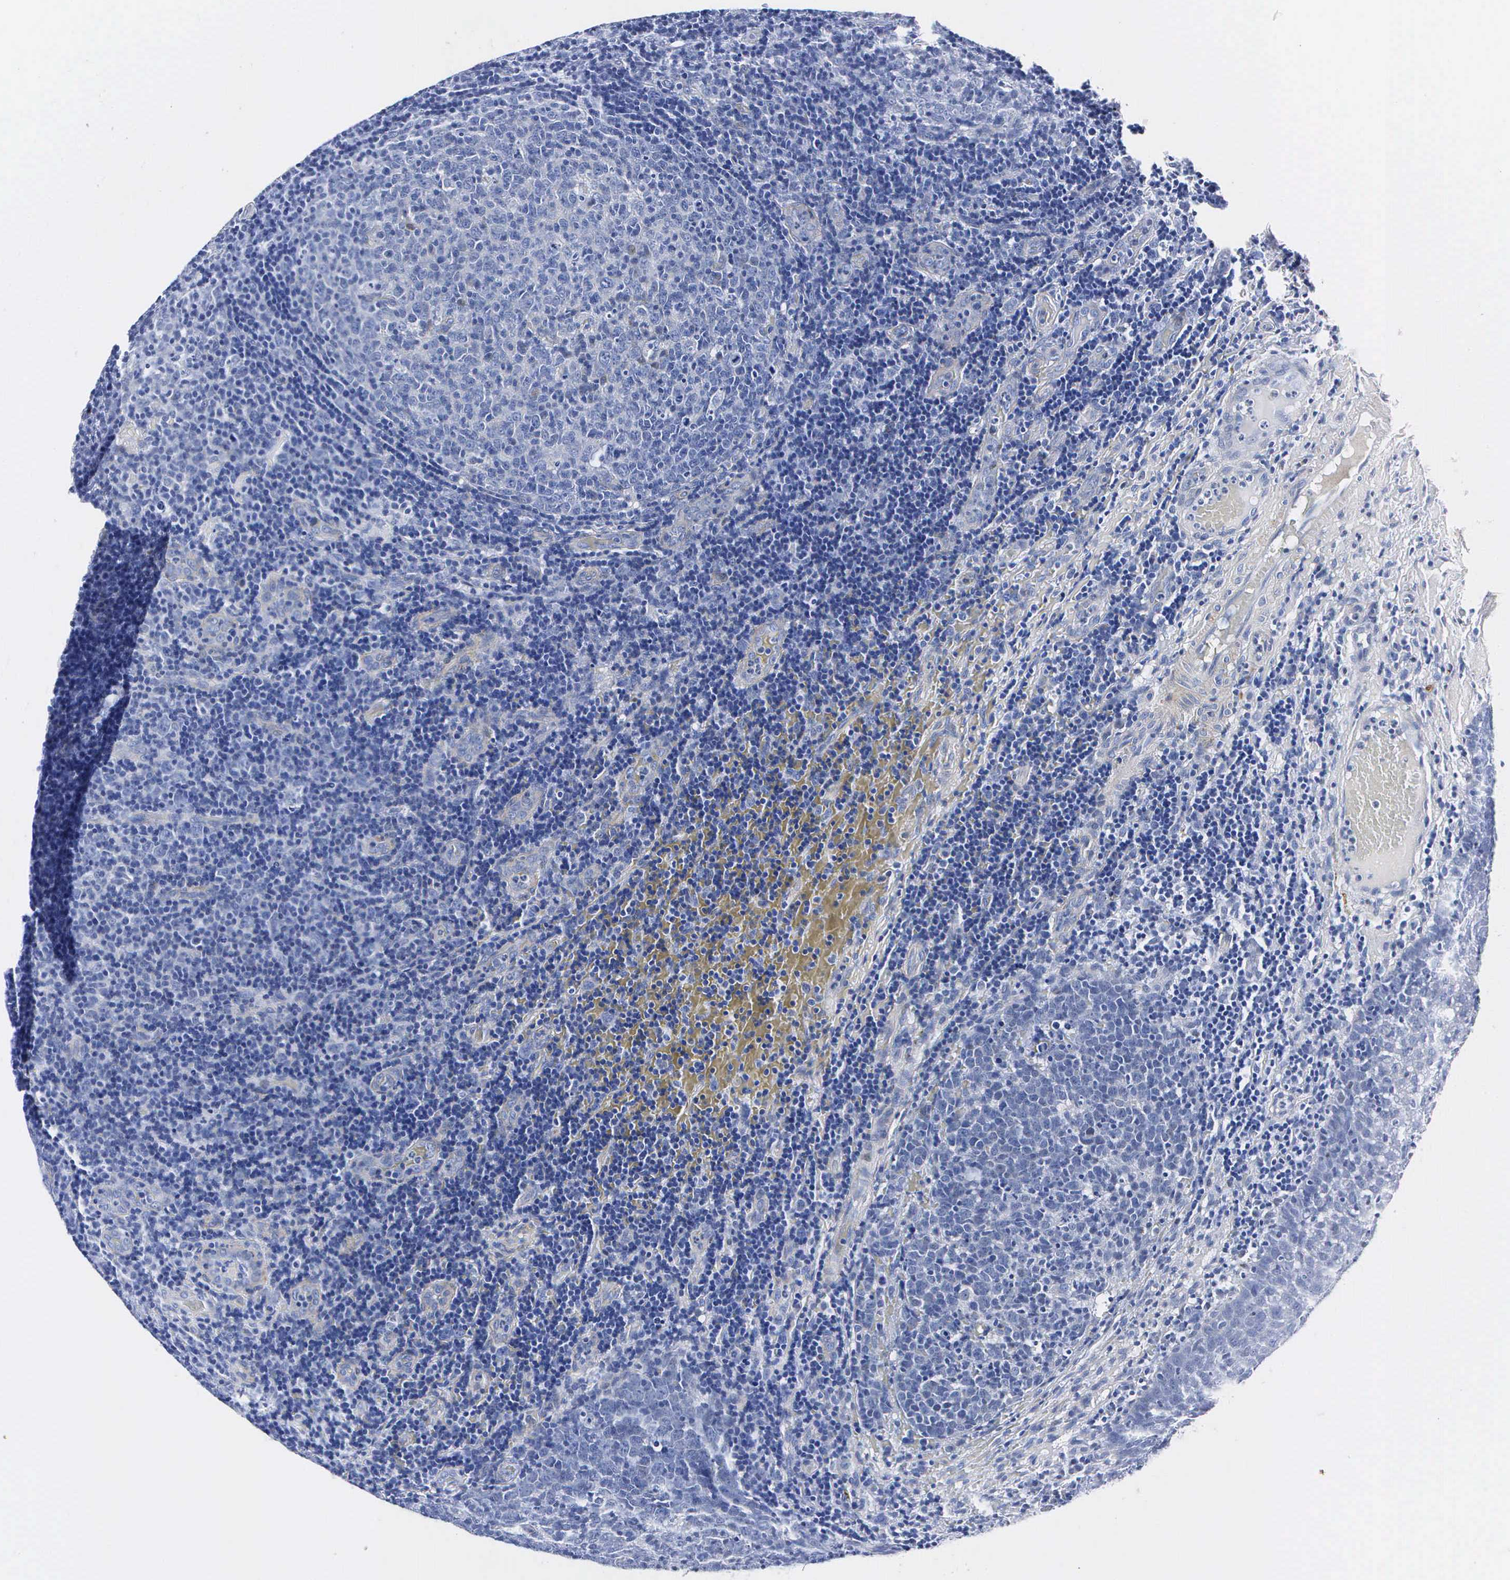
{"staining": {"intensity": "negative", "quantity": "none", "location": "none"}, "tissue": "tonsil", "cell_type": "Germinal center cells", "image_type": "normal", "snomed": [{"axis": "morphology", "description": "Normal tissue, NOS"}, {"axis": "topography", "description": "Tonsil"}], "caption": "Protein analysis of normal tonsil shows no significant staining in germinal center cells.", "gene": "ENO2", "patient": {"sex": "female", "age": 3}}